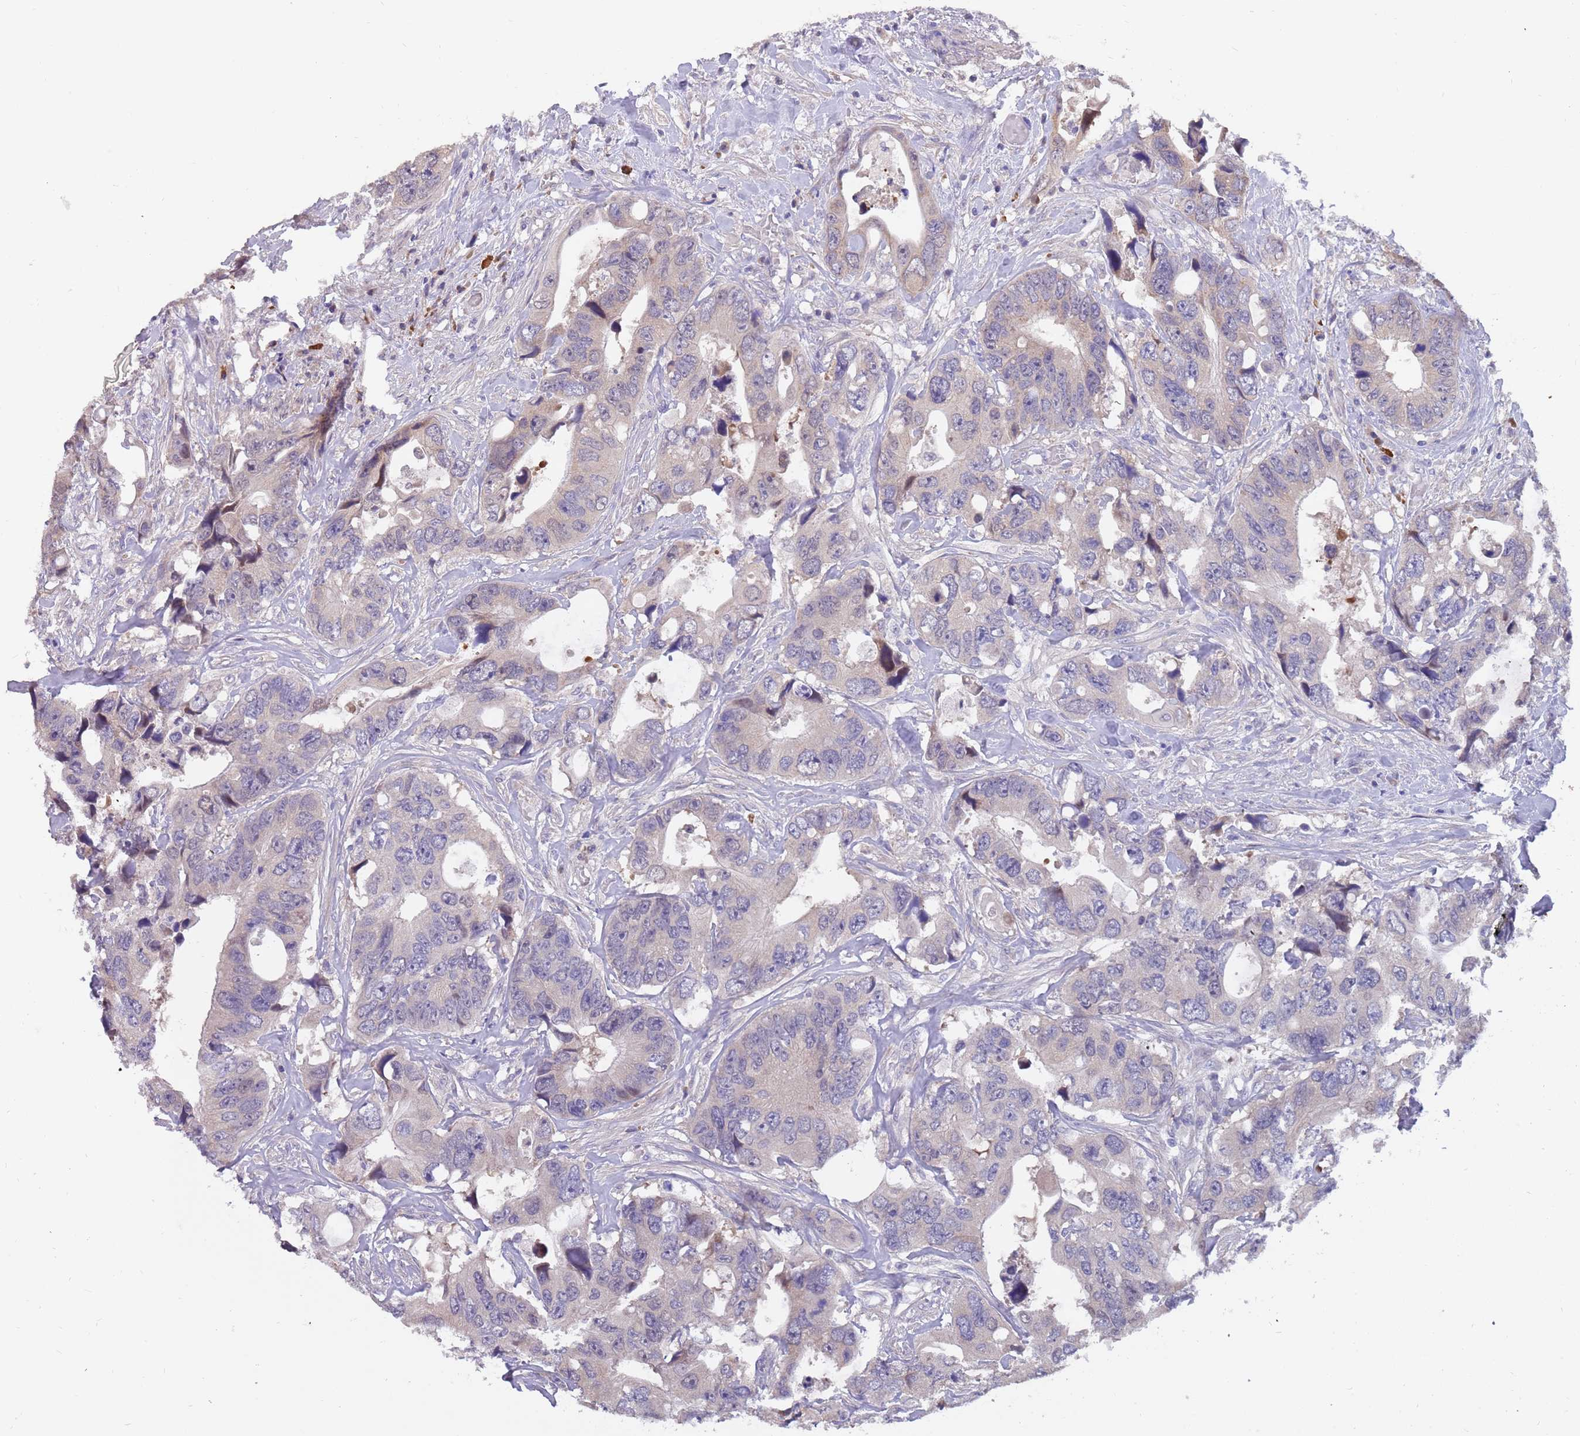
{"staining": {"intensity": "negative", "quantity": "none", "location": "none"}, "tissue": "colorectal cancer", "cell_type": "Tumor cells", "image_type": "cancer", "snomed": [{"axis": "morphology", "description": "Adenocarcinoma, NOS"}, {"axis": "topography", "description": "Rectum"}], "caption": "High power microscopy image of an immunohistochemistry (IHC) image of colorectal cancer (adenocarcinoma), revealing no significant expression in tumor cells. (DAB immunohistochemistry (IHC) with hematoxylin counter stain).", "gene": "ZNF746", "patient": {"sex": "male", "age": 57}}